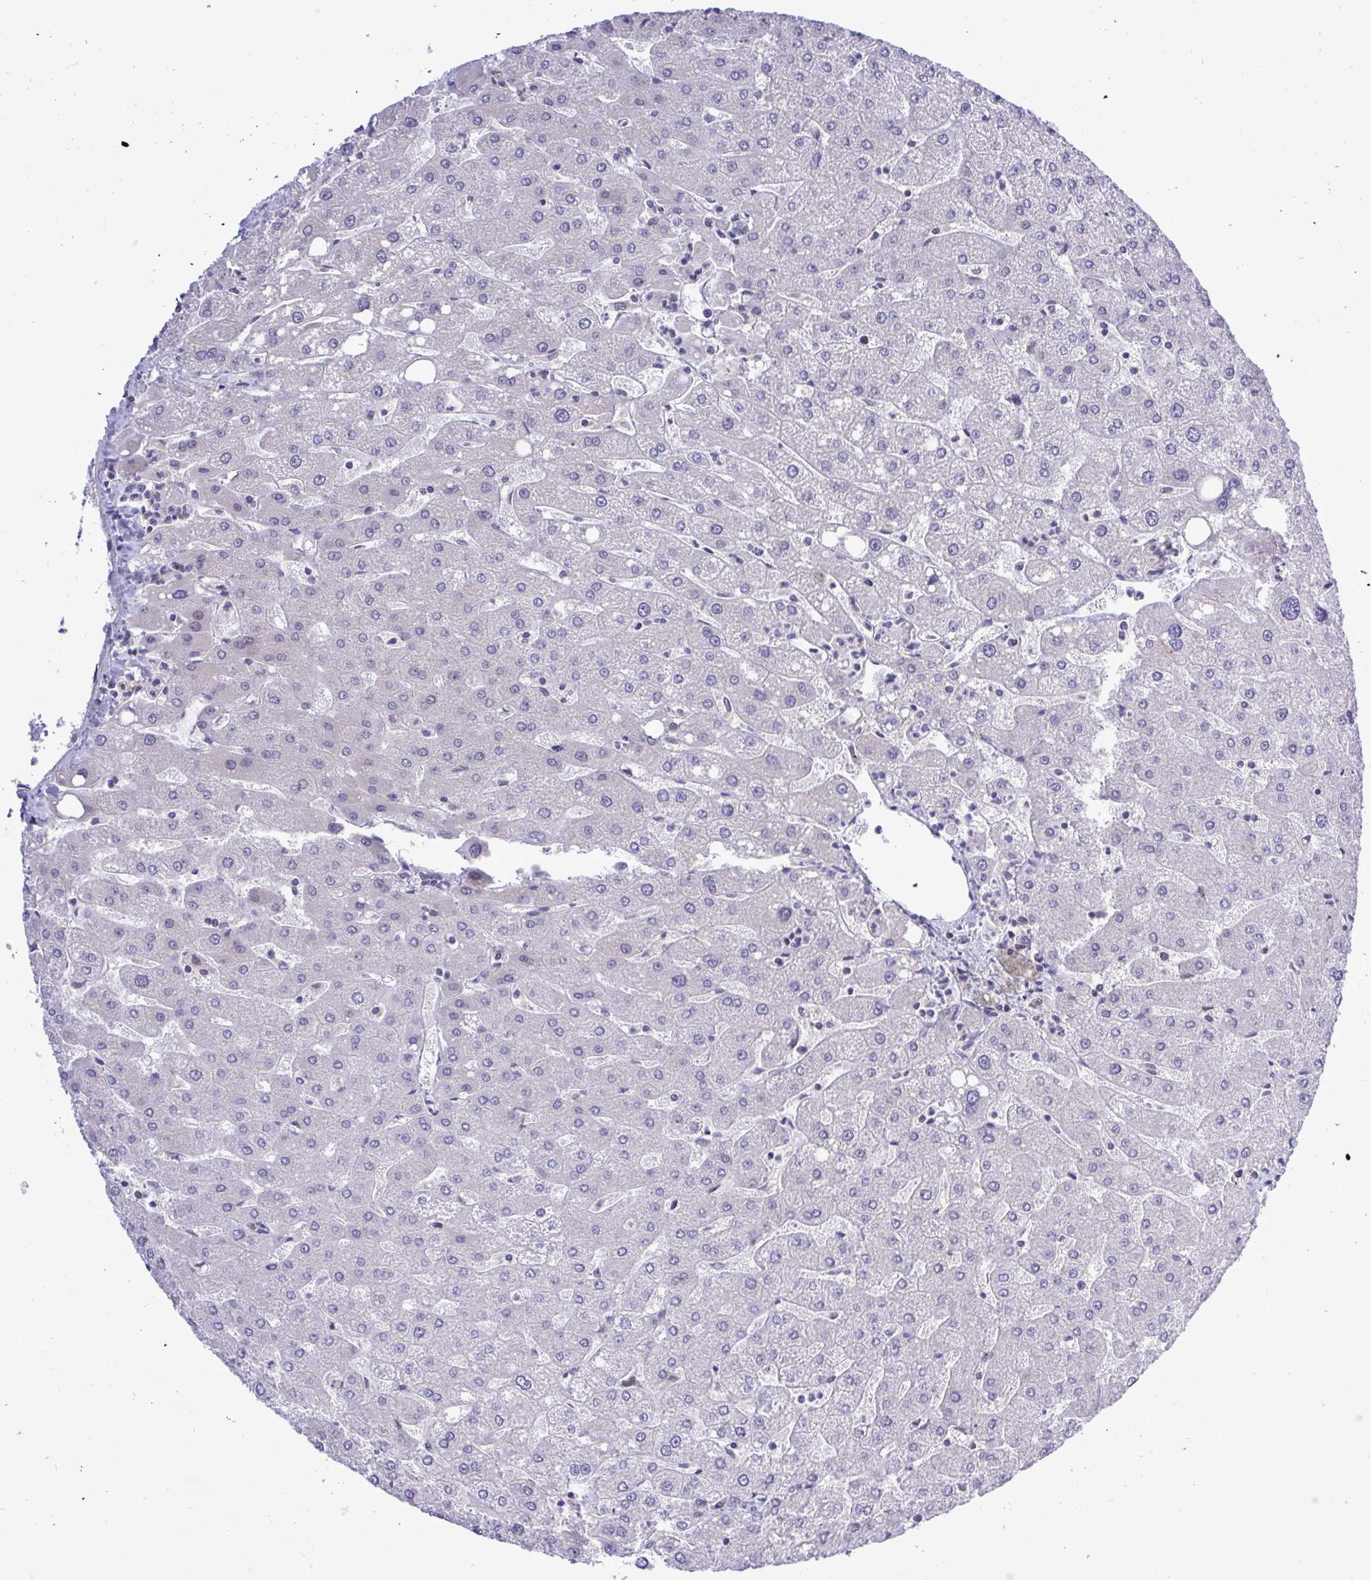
{"staining": {"intensity": "negative", "quantity": "none", "location": "none"}, "tissue": "liver", "cell_type": "Cholangiocytes", "image_type": "normal", "snomed": [{"axis": "morphology", "description": "Normal tissue, NOS"}, {"axis": "topography", "description": "Liver"}], "caption": "Immunohistochemistry micrograph of normal liver stained for a protein (brown), which demonstrates no staining in cholangiocytes. (Brightfield microscopy of DAB (3,3'-diaminobenzidine) immunohistochemistry at high magnification).", "gene": "ZNF444", "patient": {"sex": "male", "age": 67}}